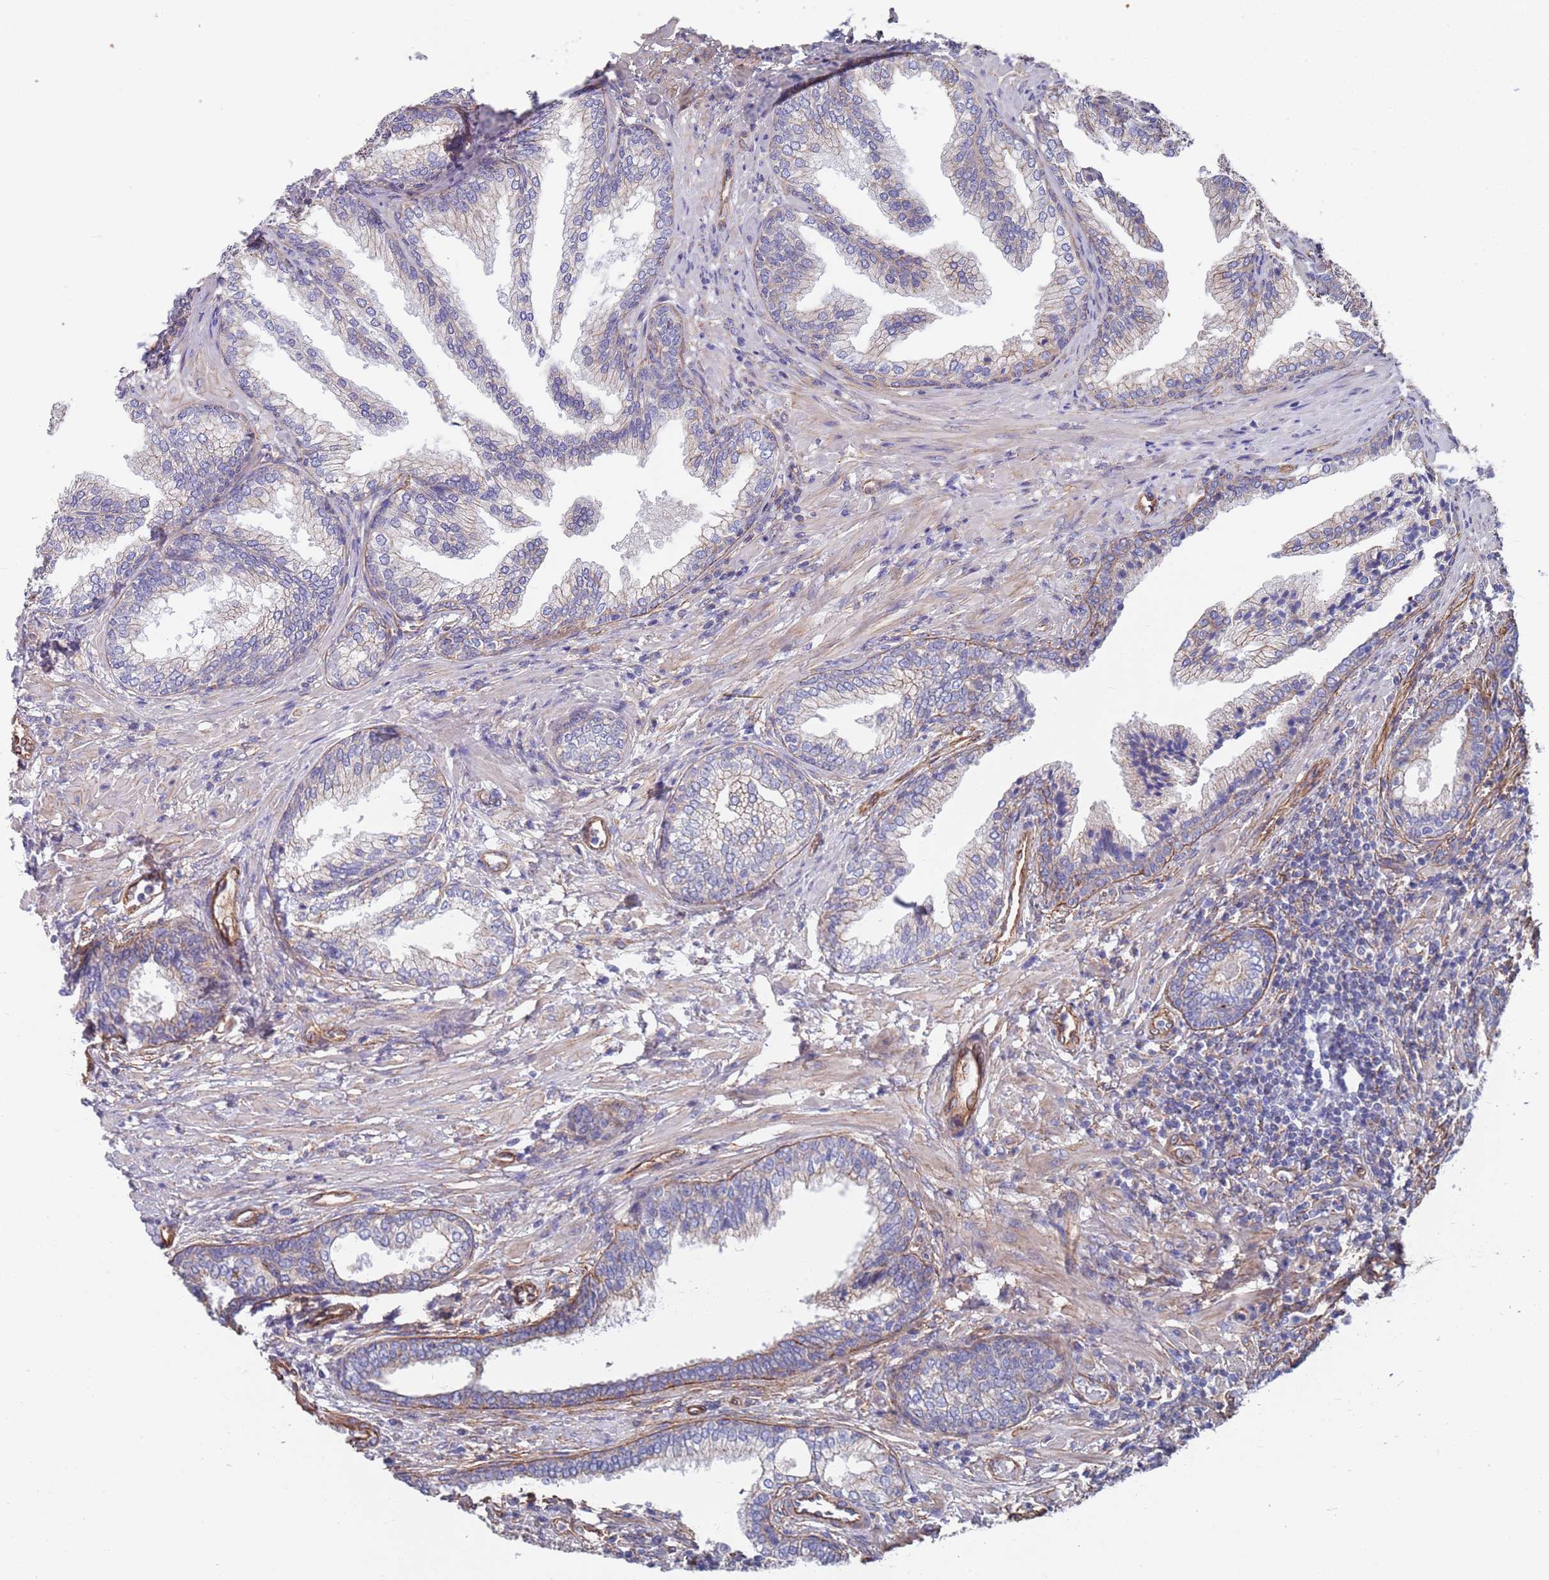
{"staining": {"intensity": "moderate", "quantity": "25%-75%", "location": "cytoplasmic/membranous"}, "tissue": "prostate", "cell_type": "Glandular cells", "image_type": "normal", "snomed": [{"axis": "morphology", "description": "Normal tissue, NOS"}, {"axis": "topography", "description": "Prostate"}], "caption": "Immunohistochemical staining of normal prostate shows medium levels of moderate cytoplasmic/membranous positivity in about 25%-75% of glandular cells.", "gene": "JAKMIP2", "patient": {"sex": "male", "age": 76}}